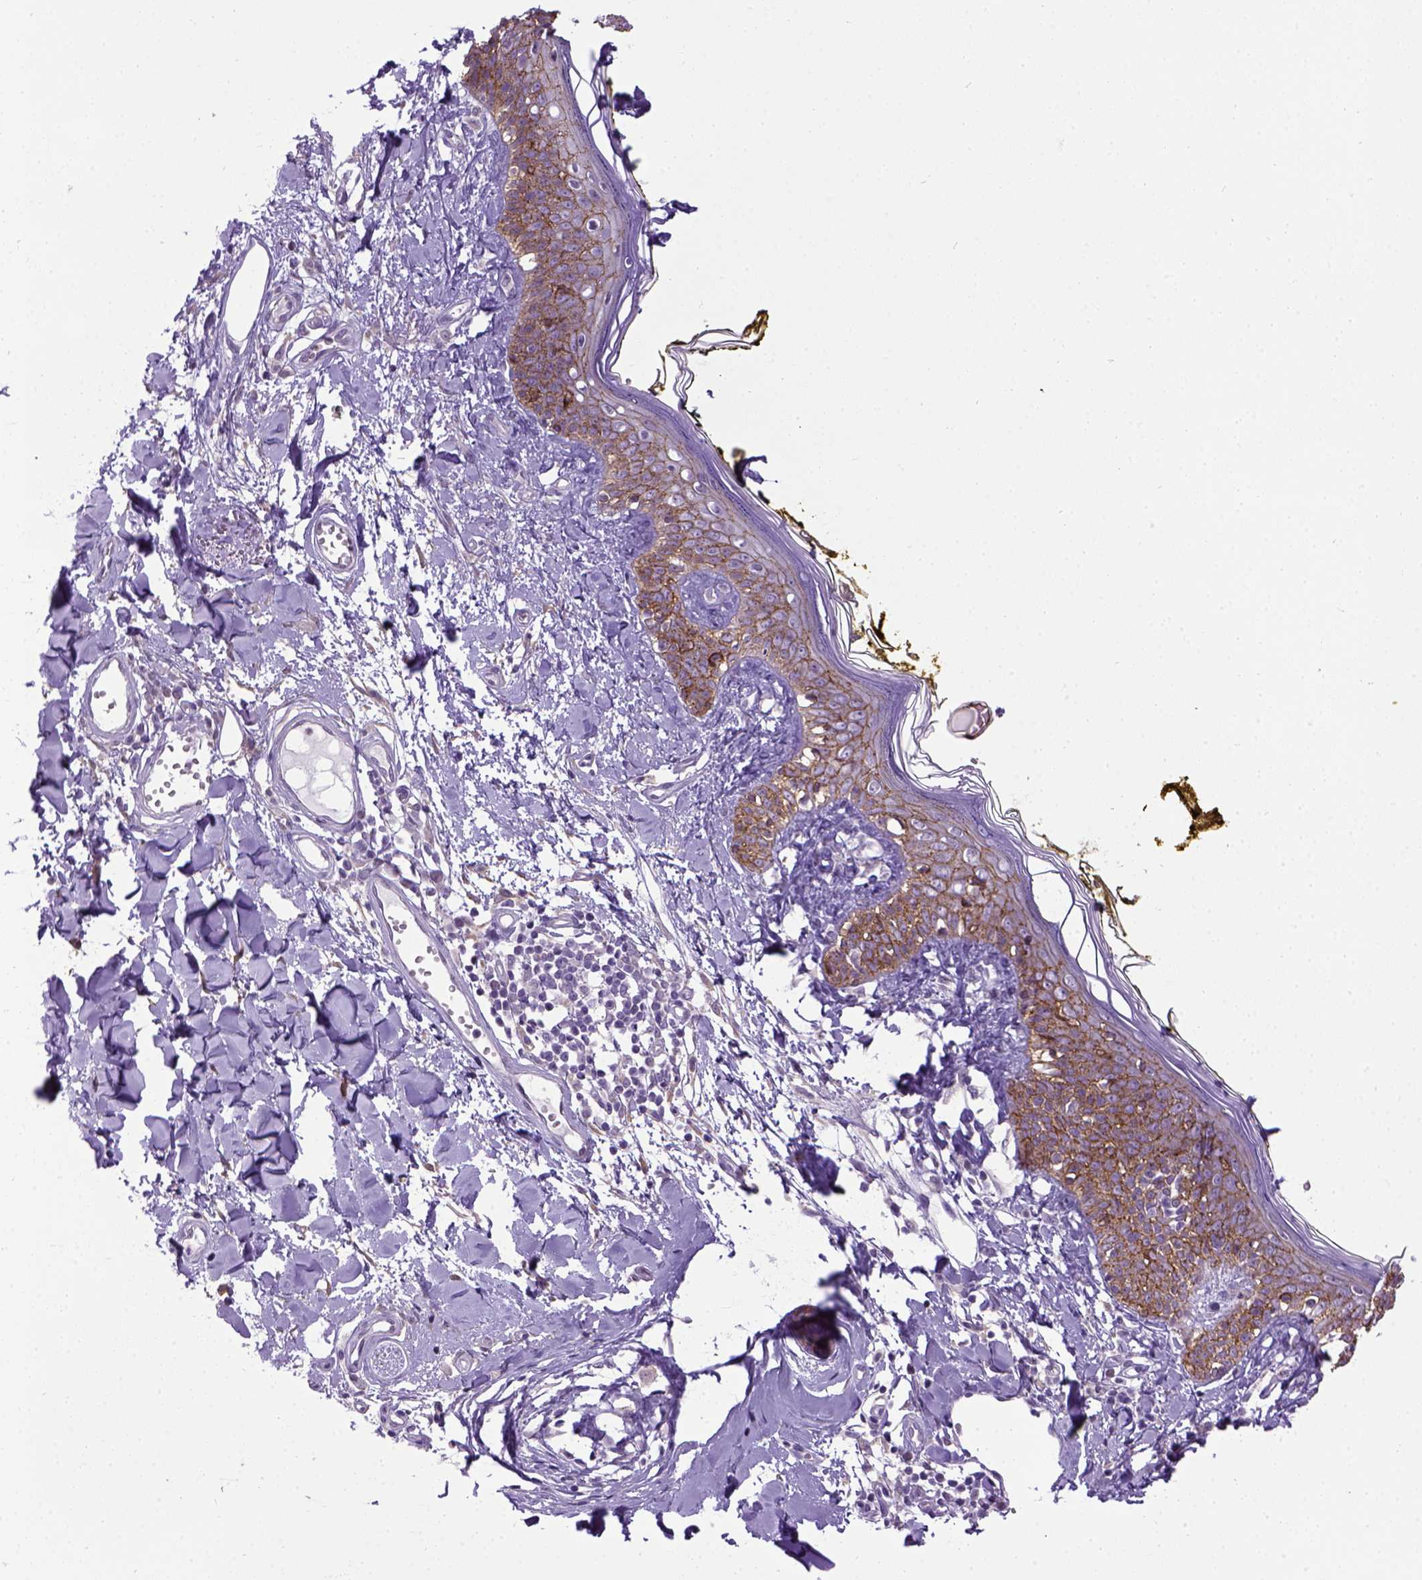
{"staining": {"intensity": "negative", "quantity": "none", "location": "none"}, "tissue": "skin", "cell_type": "Fibroblasts", "image_type": "normal", "snomed": [{"axis": "morphology", "description": "Normal tissue, NOS"}, {"axis": "topography", "description": "Skin"}], "caption": "High magnification brightfield microscopy of benign skin stained with DAB (3,3'-diaminobenzidine) (brown) and counterstained with hematoxylin (blue): fibroblasts show no significant staining. (DAB (3,3'-diaminobenzidine) immunohistochemistry (IHC) with hematoxylin counter stain).", "gene": "CDH1", "patient": {"sex": "male", "age": 76}}